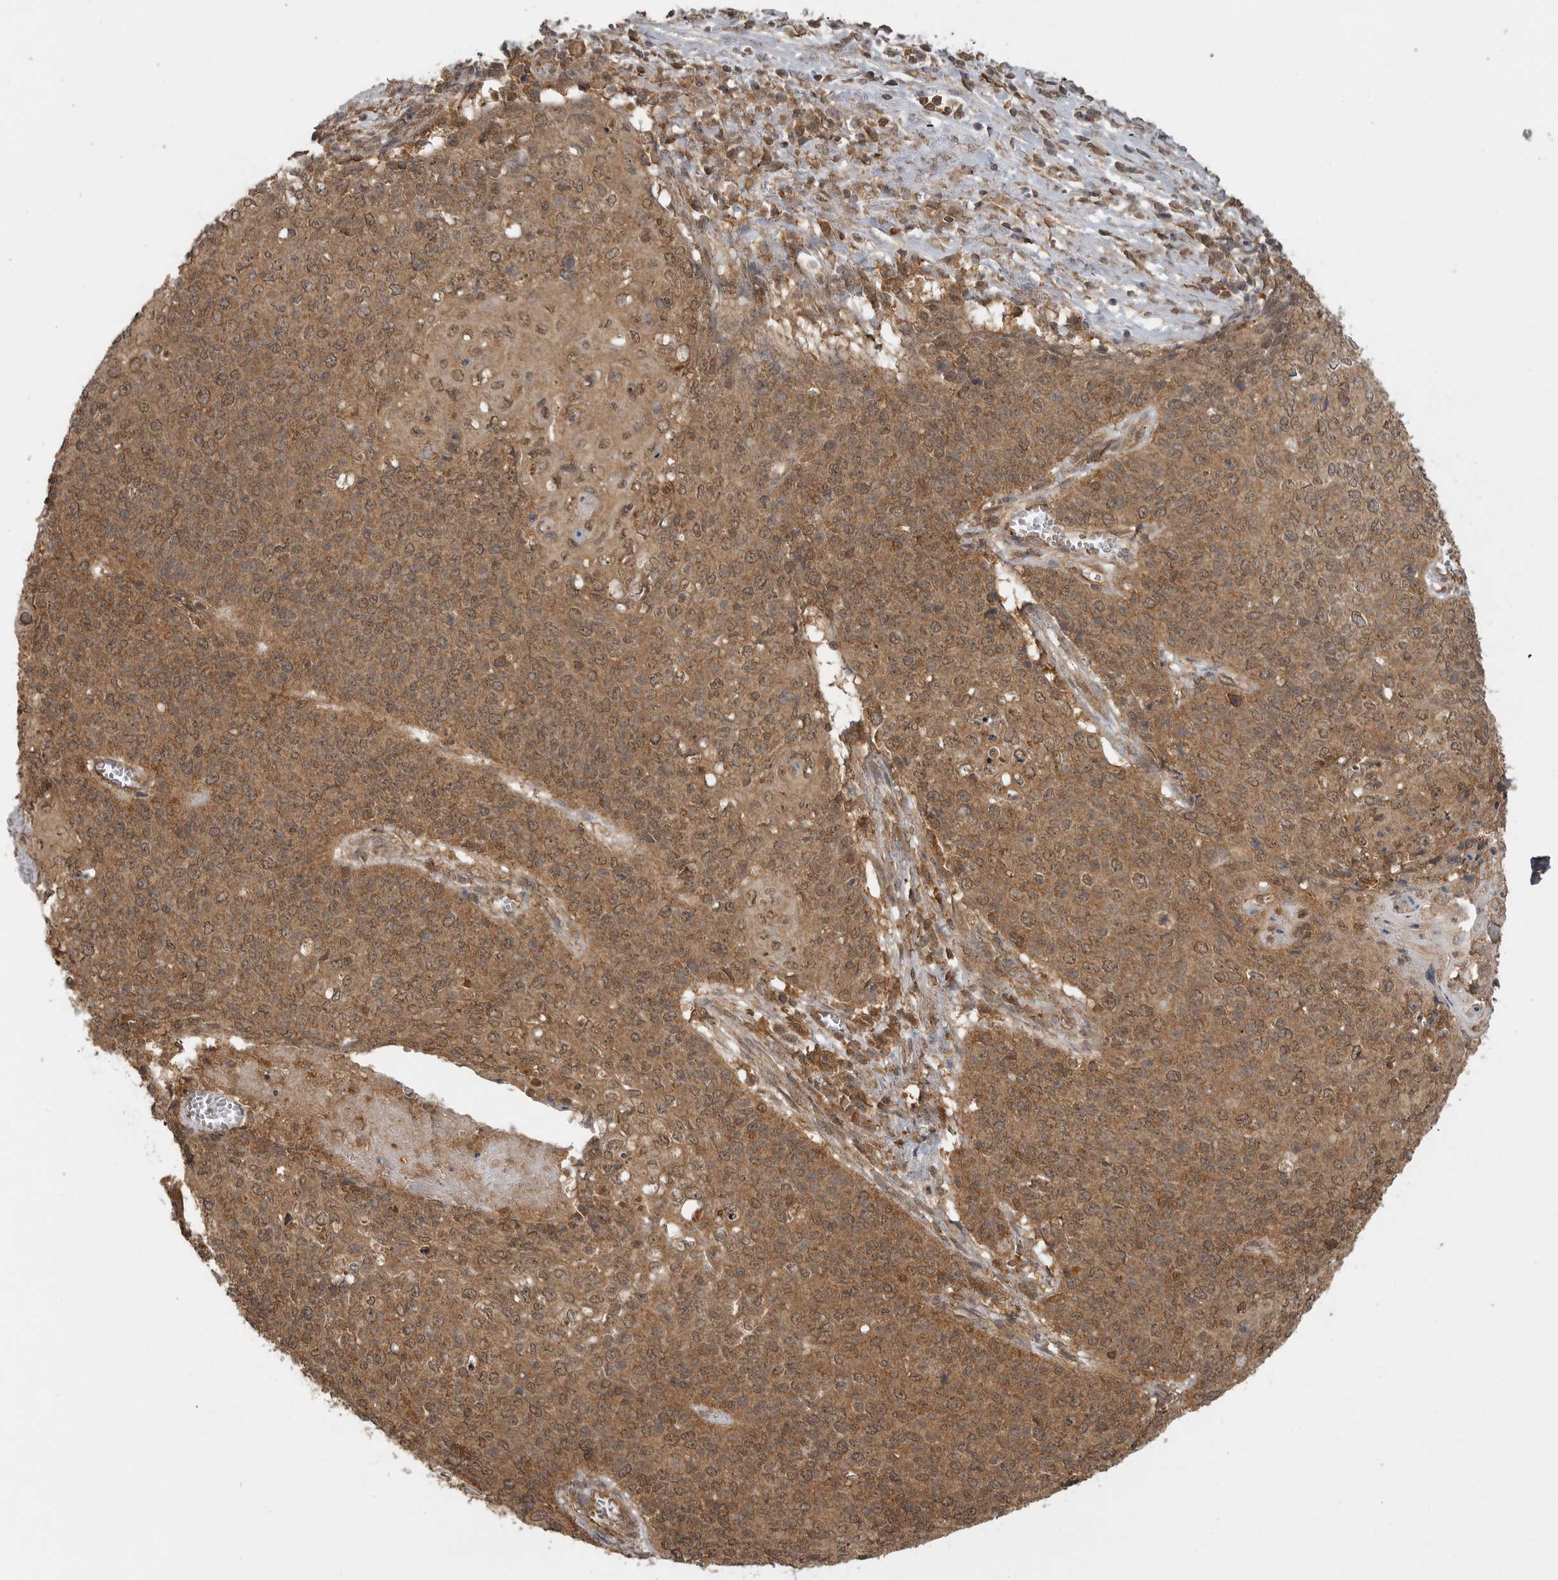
{"staining": {"intensity": "moderate", "quantity": ">75%", "location": "cytoplasmic/membranous,nuclear"}, "tissue": "cervical cancer", "cell_type": "Tumor cells", "image_type": "cancer", "snomed": [{"axis": "morphology", "description": "Squamous cell carcinoma, NOS"}, {"axis": "topography", "description": "Cervix"}], "caption": "Immunohistochemistry photomicrograph of neoplastic tissue: cervical squamous cell carcinoma stained using immunohistochemistry (IHC) displays medium levels of moderate protein expression localized specifically in the cytoplasmic/membranous and nuclear of tumor cells, appearing as a cytoplasmic/membranous and nuclear brown color.", "gene": "ICOSLG", "patient": {"sex": "female", "age": 39}}